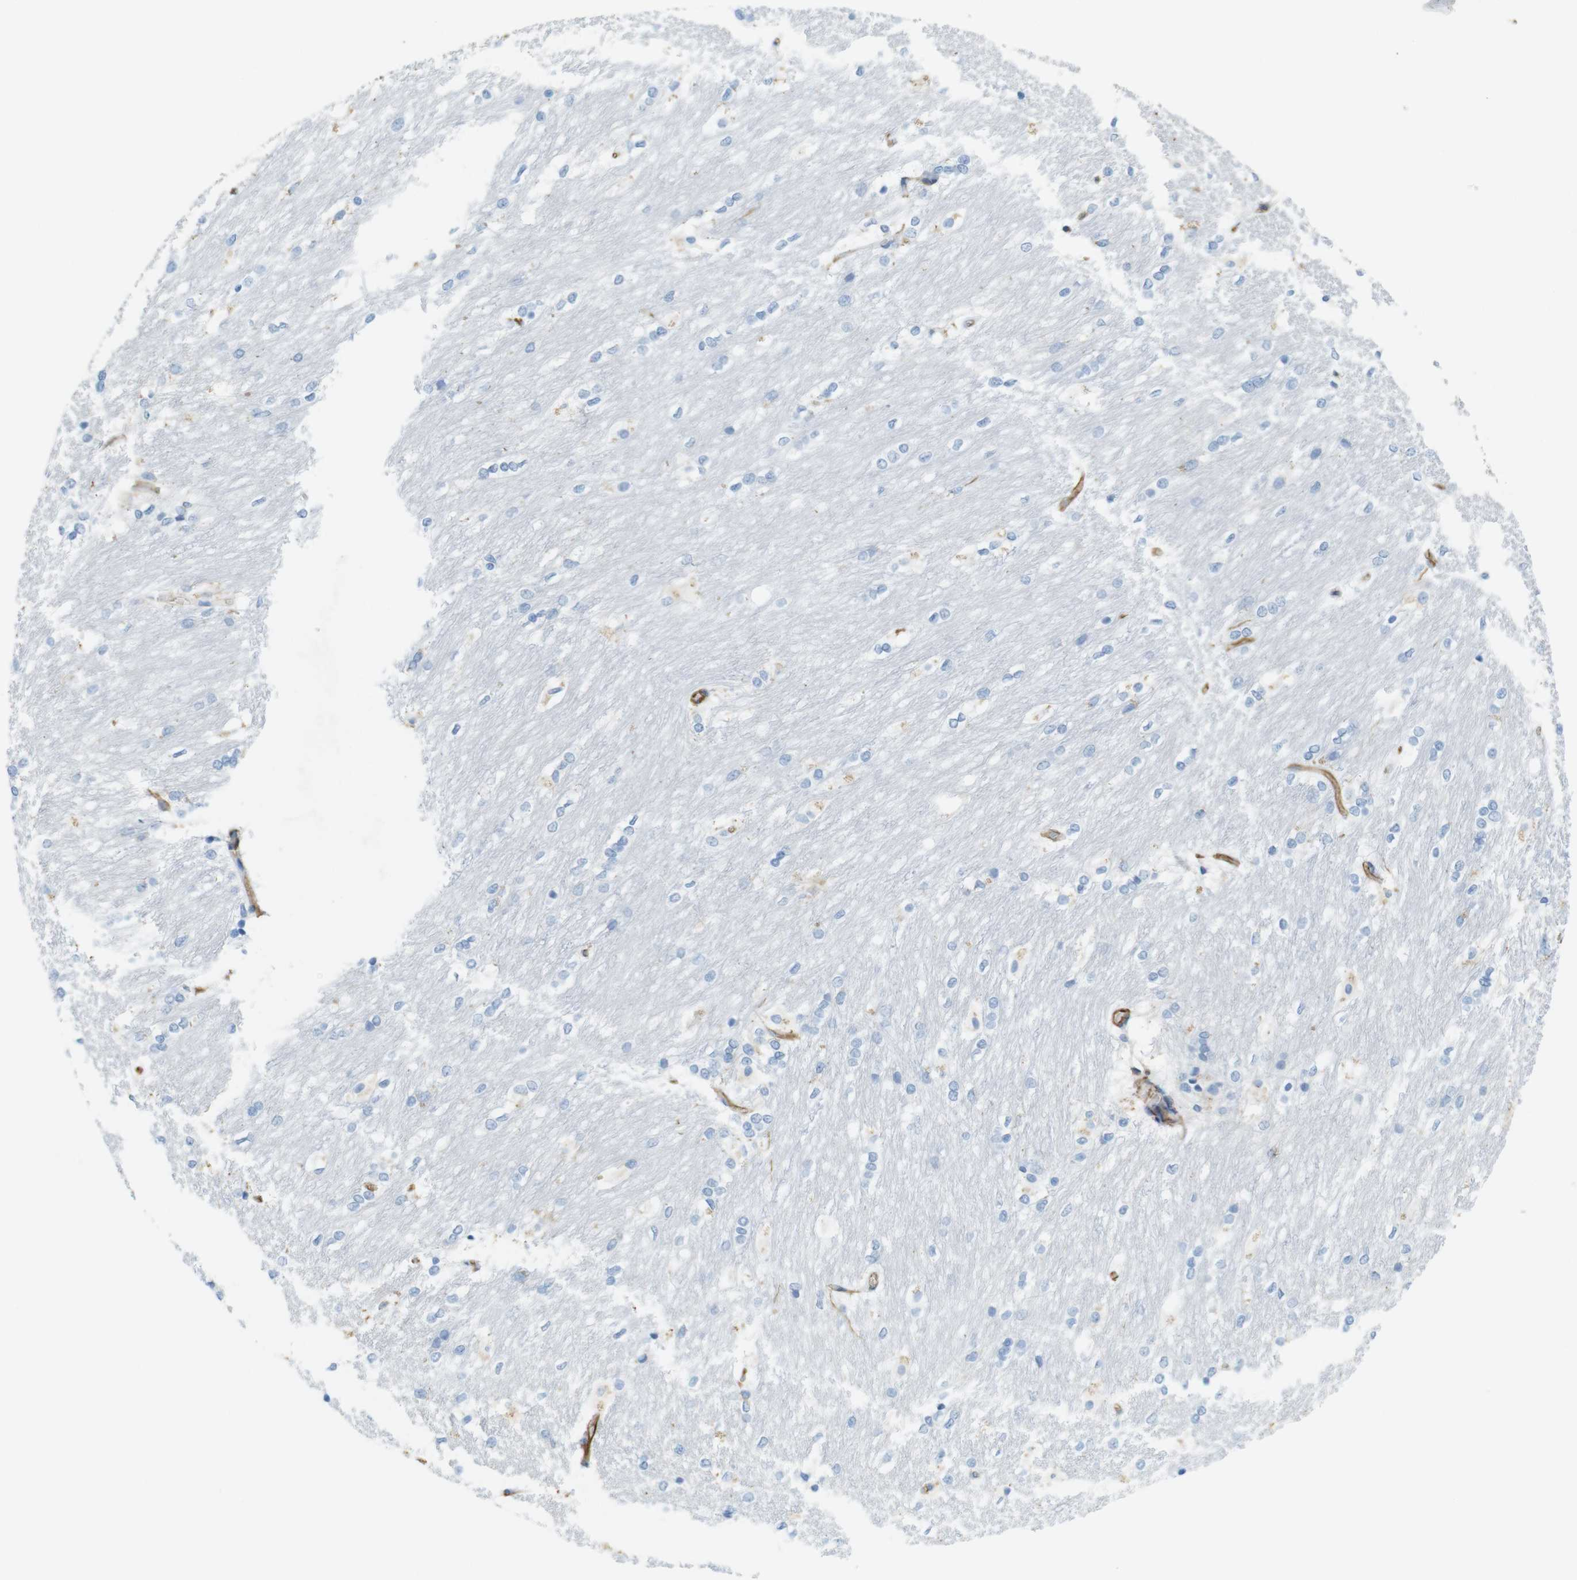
{"staining": {"intensity": "negative", "quantity": "none", "location": "none"}, "tissue": "caudate", "cell_type": "Glial cells", "image_type": "normal", "snomed": [{"axis": "morphology", "description": "Normal tissue, NOS"}, {"axis": "topography", "description": "Lateral ventricle wall"}], "caption": "Immunohistochemistry image of benign caudate: human caudate stained with DAB (3,3'-diaminobenzidine) exhibits no significant protein positivity in glial cells.", "gene": "MS4A10", "patient": {"sex": "female", "age": 19}}